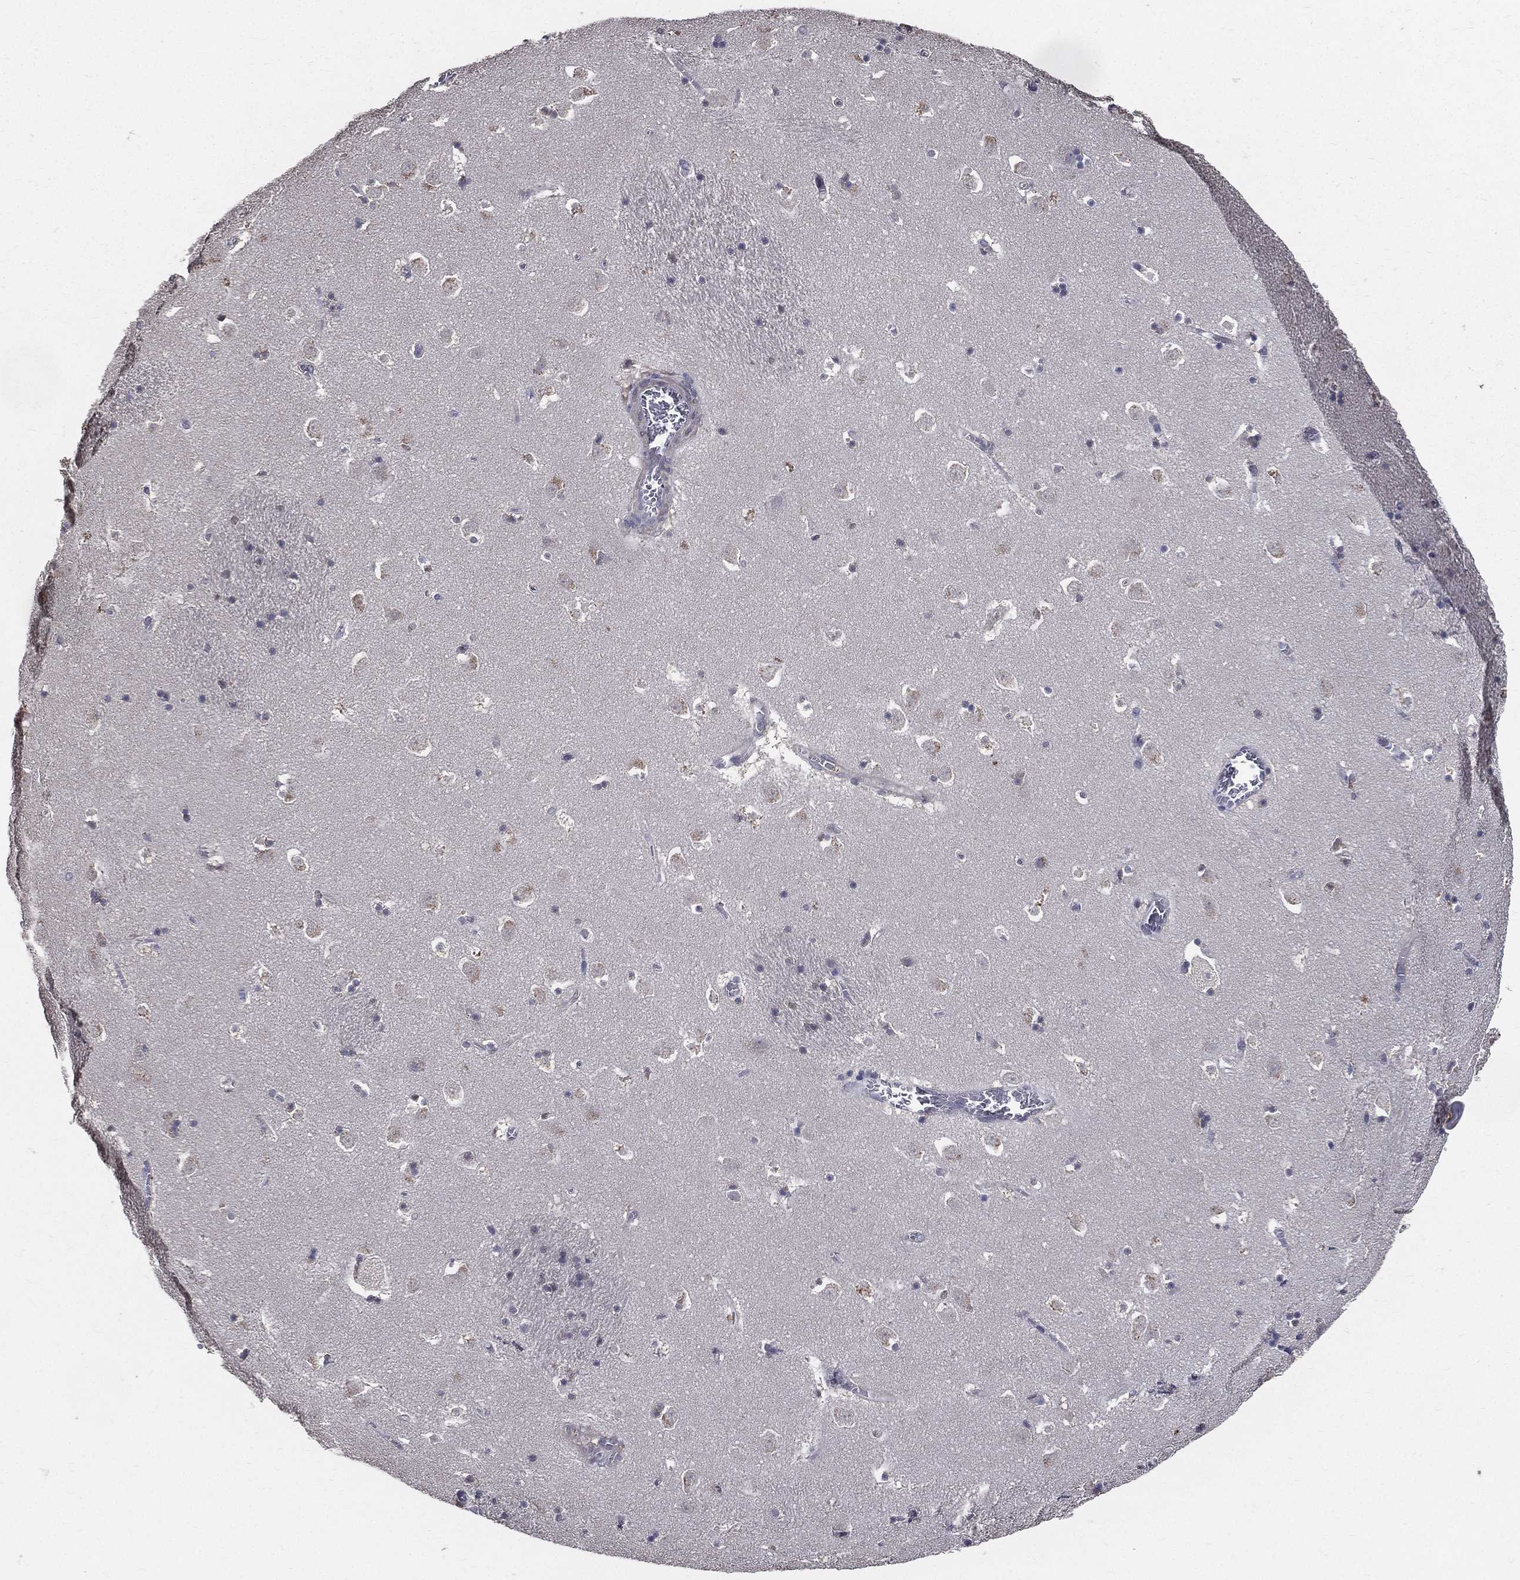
{"staining": {"intensity": "negative", "quantity": "none", "location": "none"}, "tissue": "caudate", "cell_type": "Glial cells", "image_type": "normal", "snomed": [{"axis": "morphology", "description": "Normal tissue, NOS"}, {"axis": "topography", "description": "Lateral ventricle wall"}], "caption": "IHC of benign caudate shows no expression in glial cells. (Stains: DAB (3,3'-diaminobenzidine) IHC with hematoxylin counter stain, Microscopy: brightfield microscopy at high magnification).", "gene": "SERPINB2", "patient": {"sex": "female", "age": 42}}